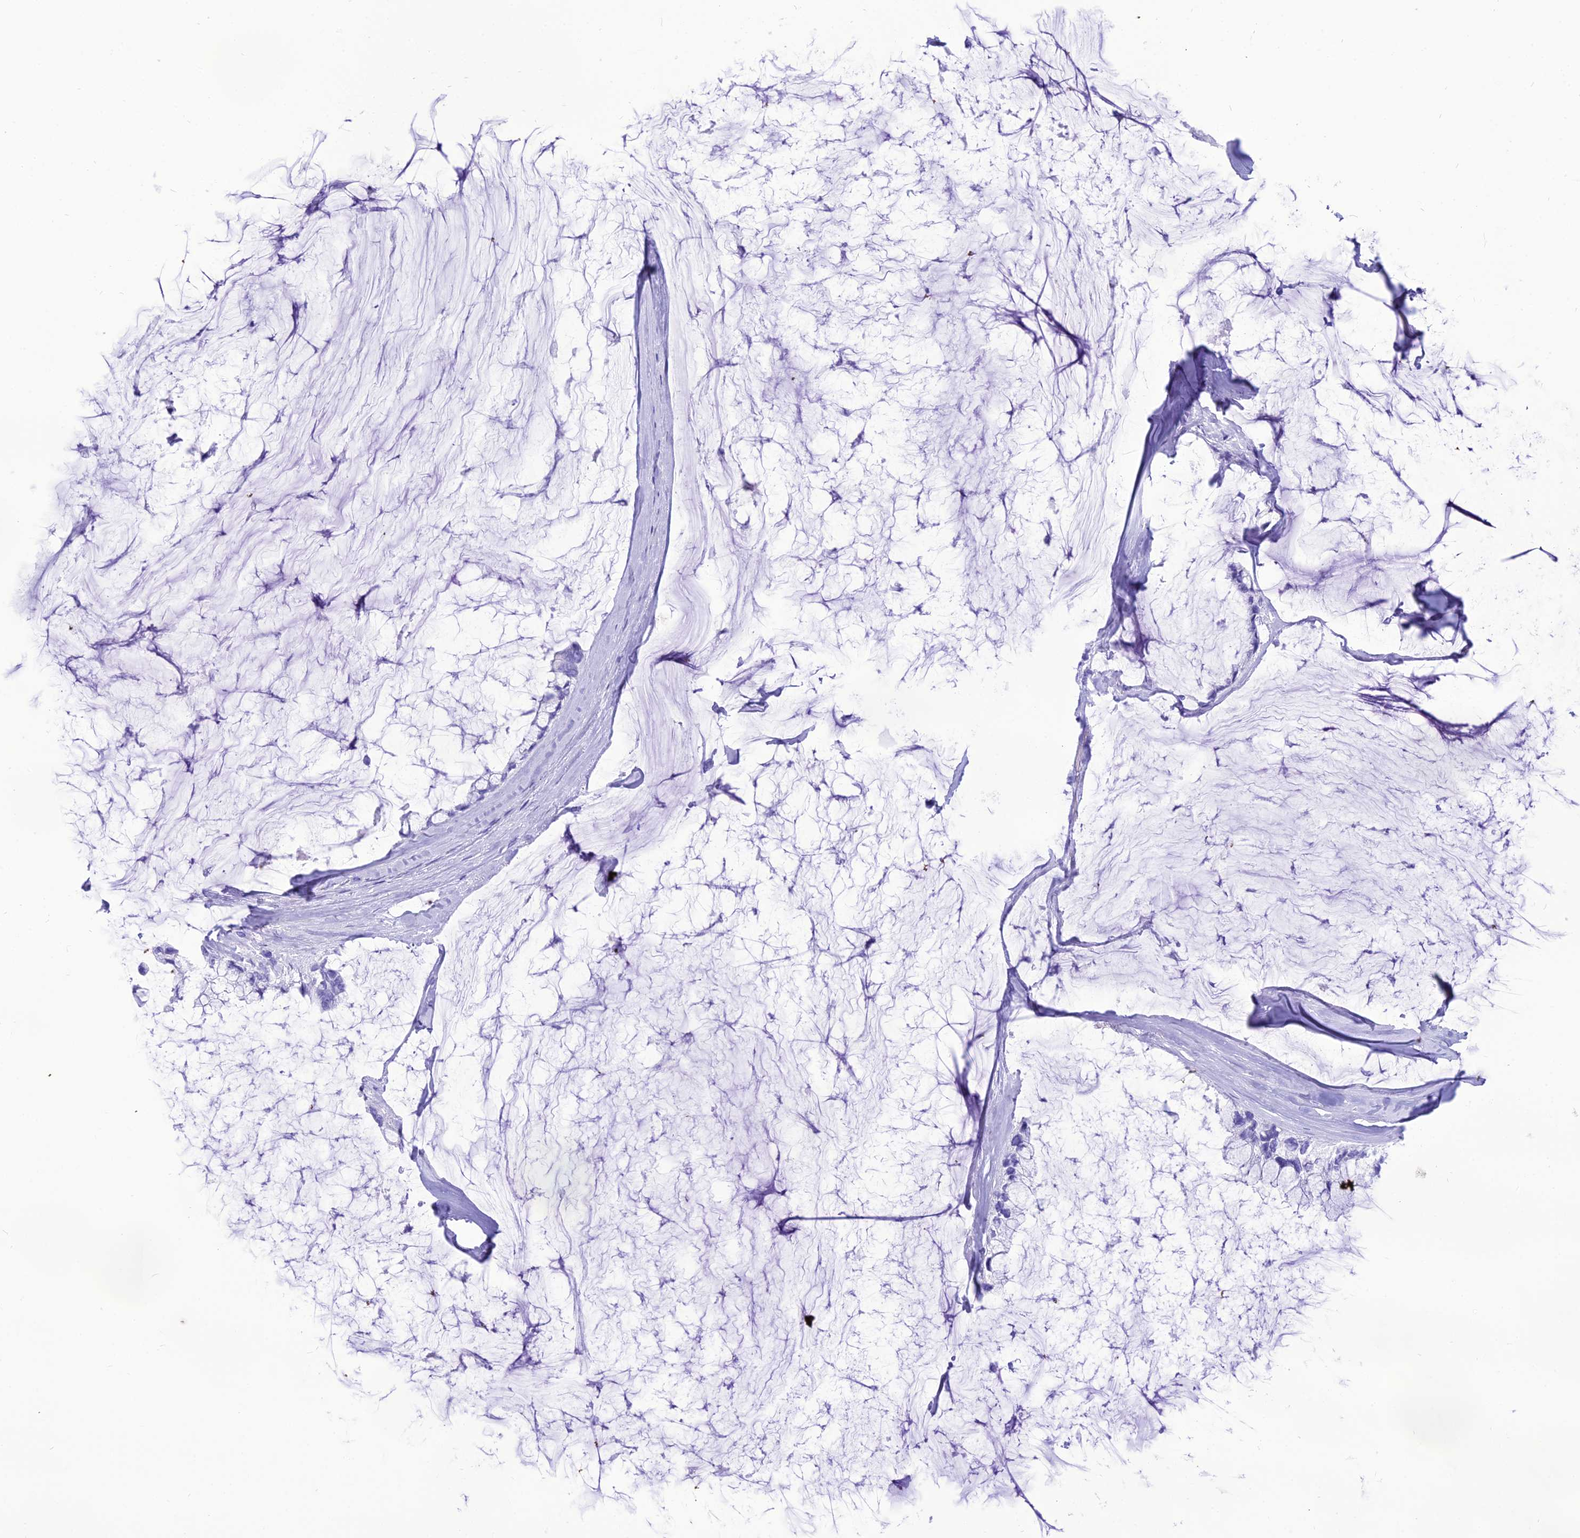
{"staining": {"intensity": "negative", "quantity": "none", "location": "none"}, "tissue": "ovarian cancer", "cell_type": "Tumor cells", "image_type": "cancer", "snomed": [{"axis": "morphology", "description": "Cystadenocarcinoma, mucinous, NOS"}, {"axis": "topography", "description": "Ovary"}], "caption": "Tumor cells show no significant staining in ovarian mucinous cystadenocarcinoma.", "gene": "PNMA5", "patient": {"sex": "female", "age": 39}}